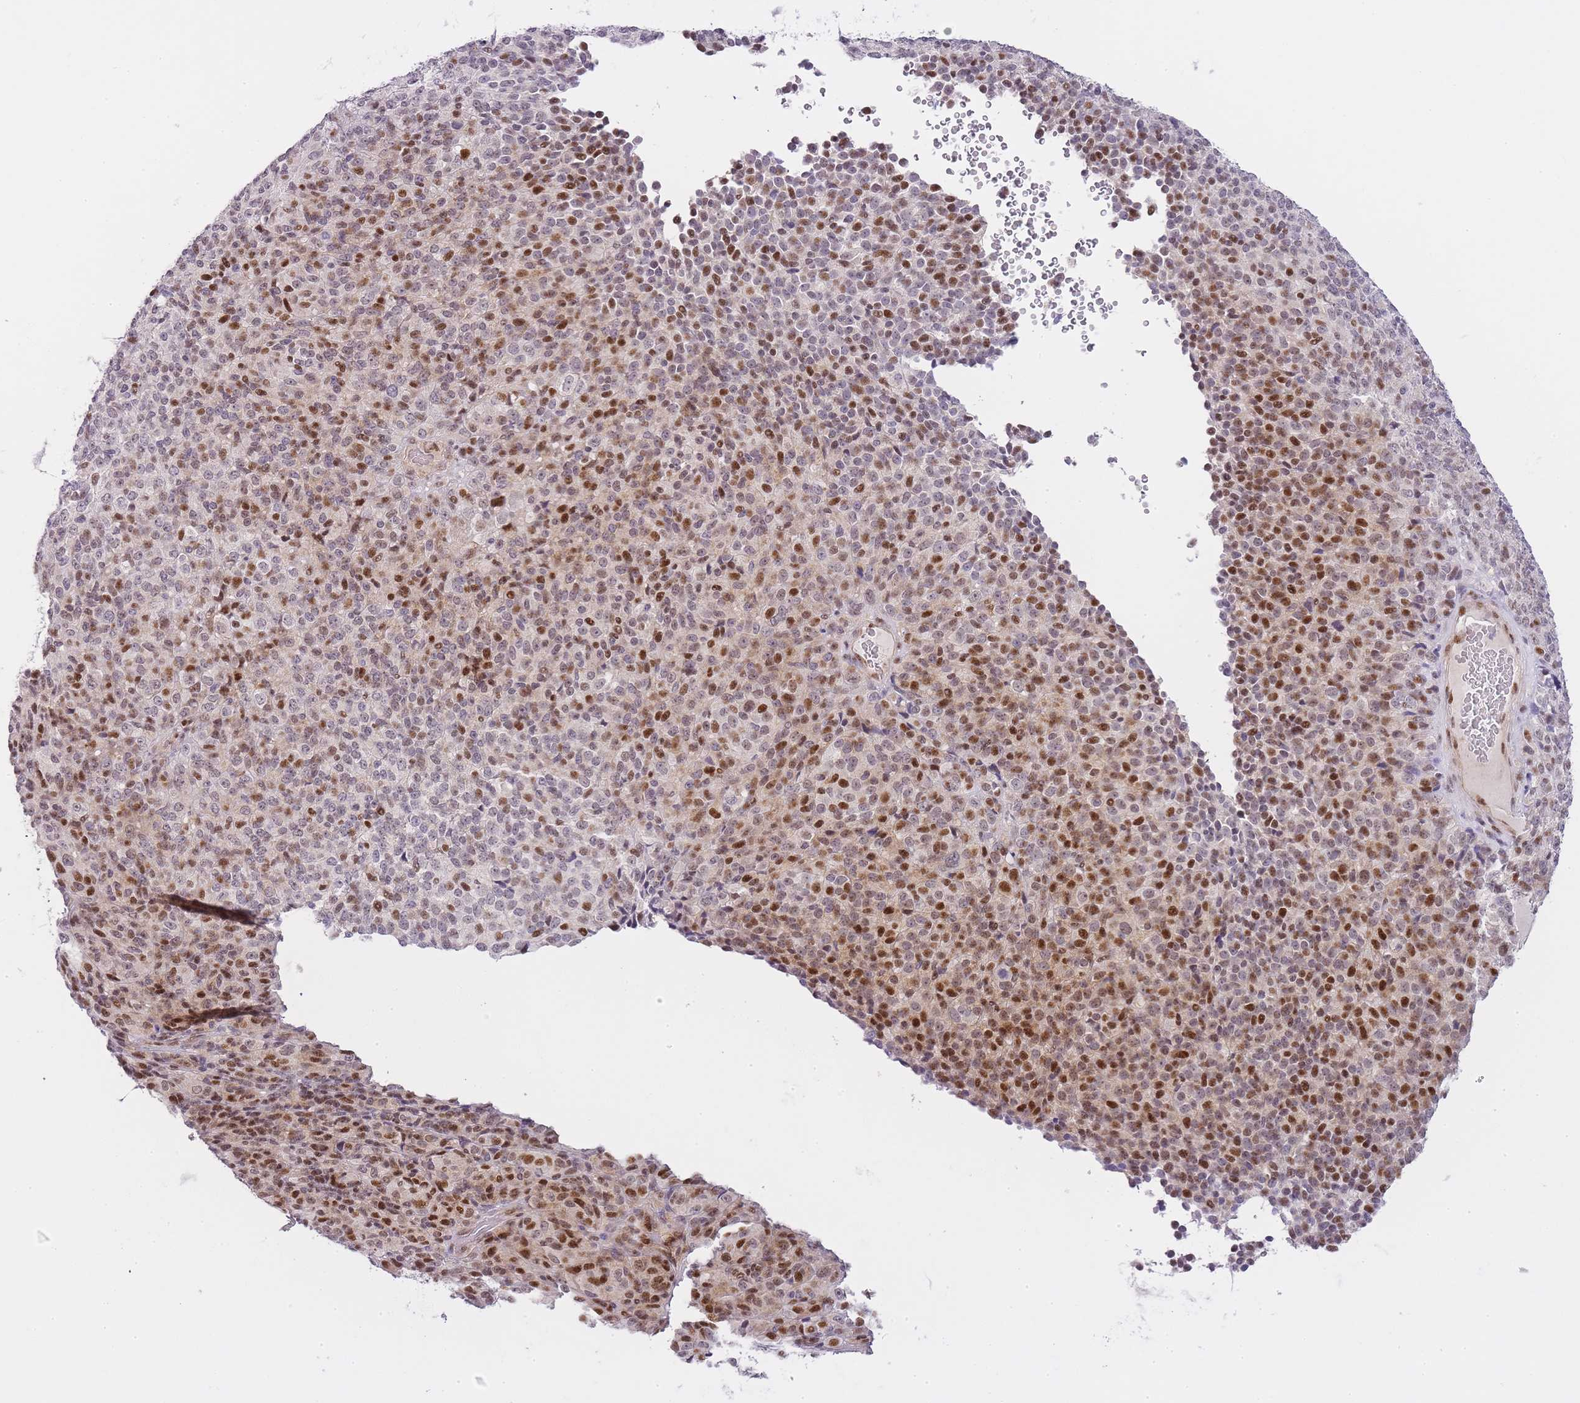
{"staining": {"intensity": "moderate", "quantity": "25%-75%", "location": "nuclear"}, "tissue": "melanoma", "cell_type": "Tumor cells", "image_type": "cancer", "snomed": [{"axis": "morphology", "description": "Malignant melanoma, Metastatic site"}, {"axis": "topography", "description": "Brain"}], "caption": "Moderate nuclear positivity is seen in about 25%-75% of tumor cells in melanoma.", "gene": "OGG1", "patient": {"sex": "female", "age": 56}}